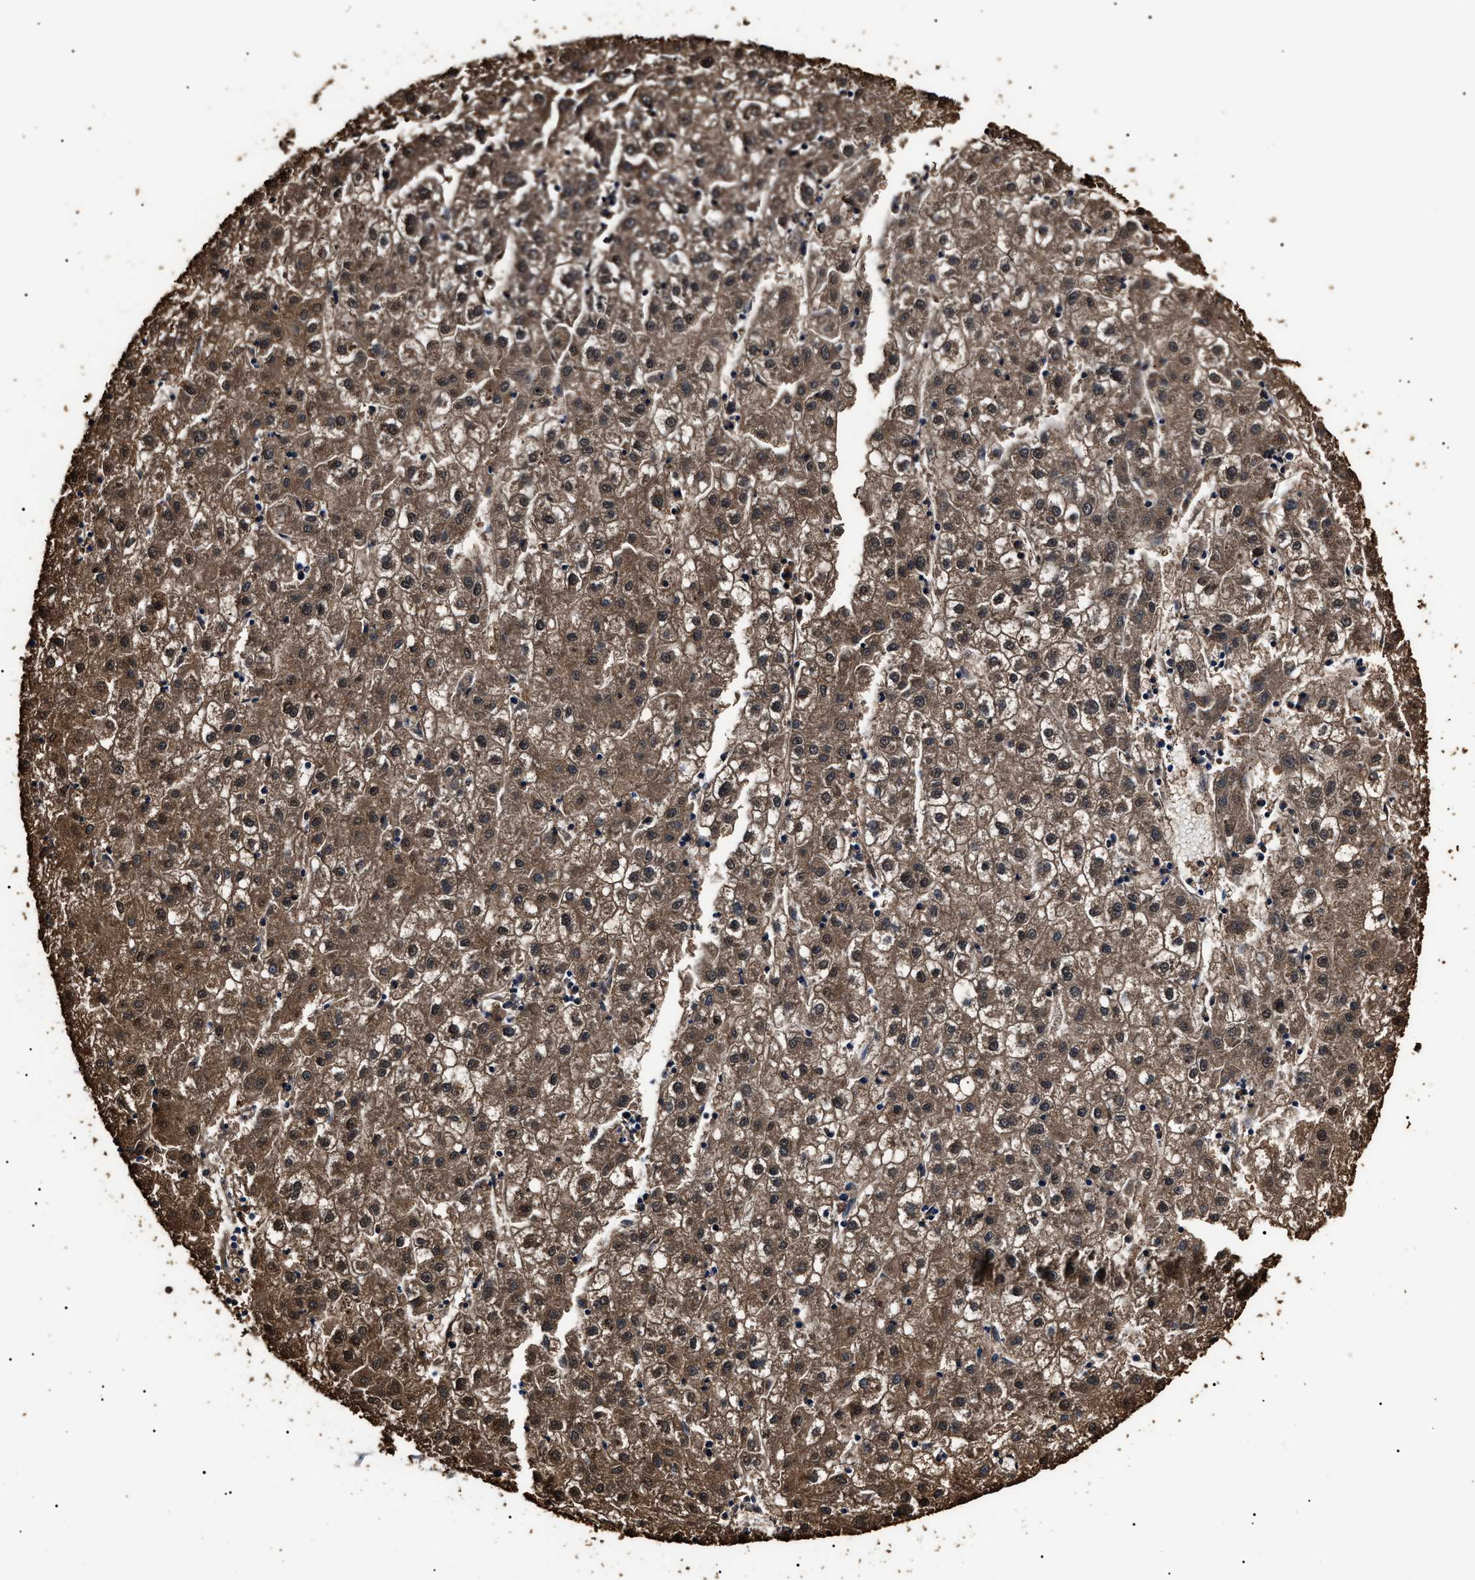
{"staining": {"intensity": "moderate", "quantity": ">75%", "location": "cytoplasmic/membranous"}, "tissue": "liver cancer", "cell_type": "Tumor cells", "image_type": "cancer", "snomed": [{"axis": "morphology", "description": "Carcinoma, Hepatocellular, NOS"}, {"axis": "topography", "description": "Liver"}], "caption": "Immunohistochemical staining of human liver cancer demonstrates moderate cytoplasmic/membranous protein staining in about >75% of tumor cells.", "gene": "ALDH1A1", "patient": {"sex": "male", "age": 72}}